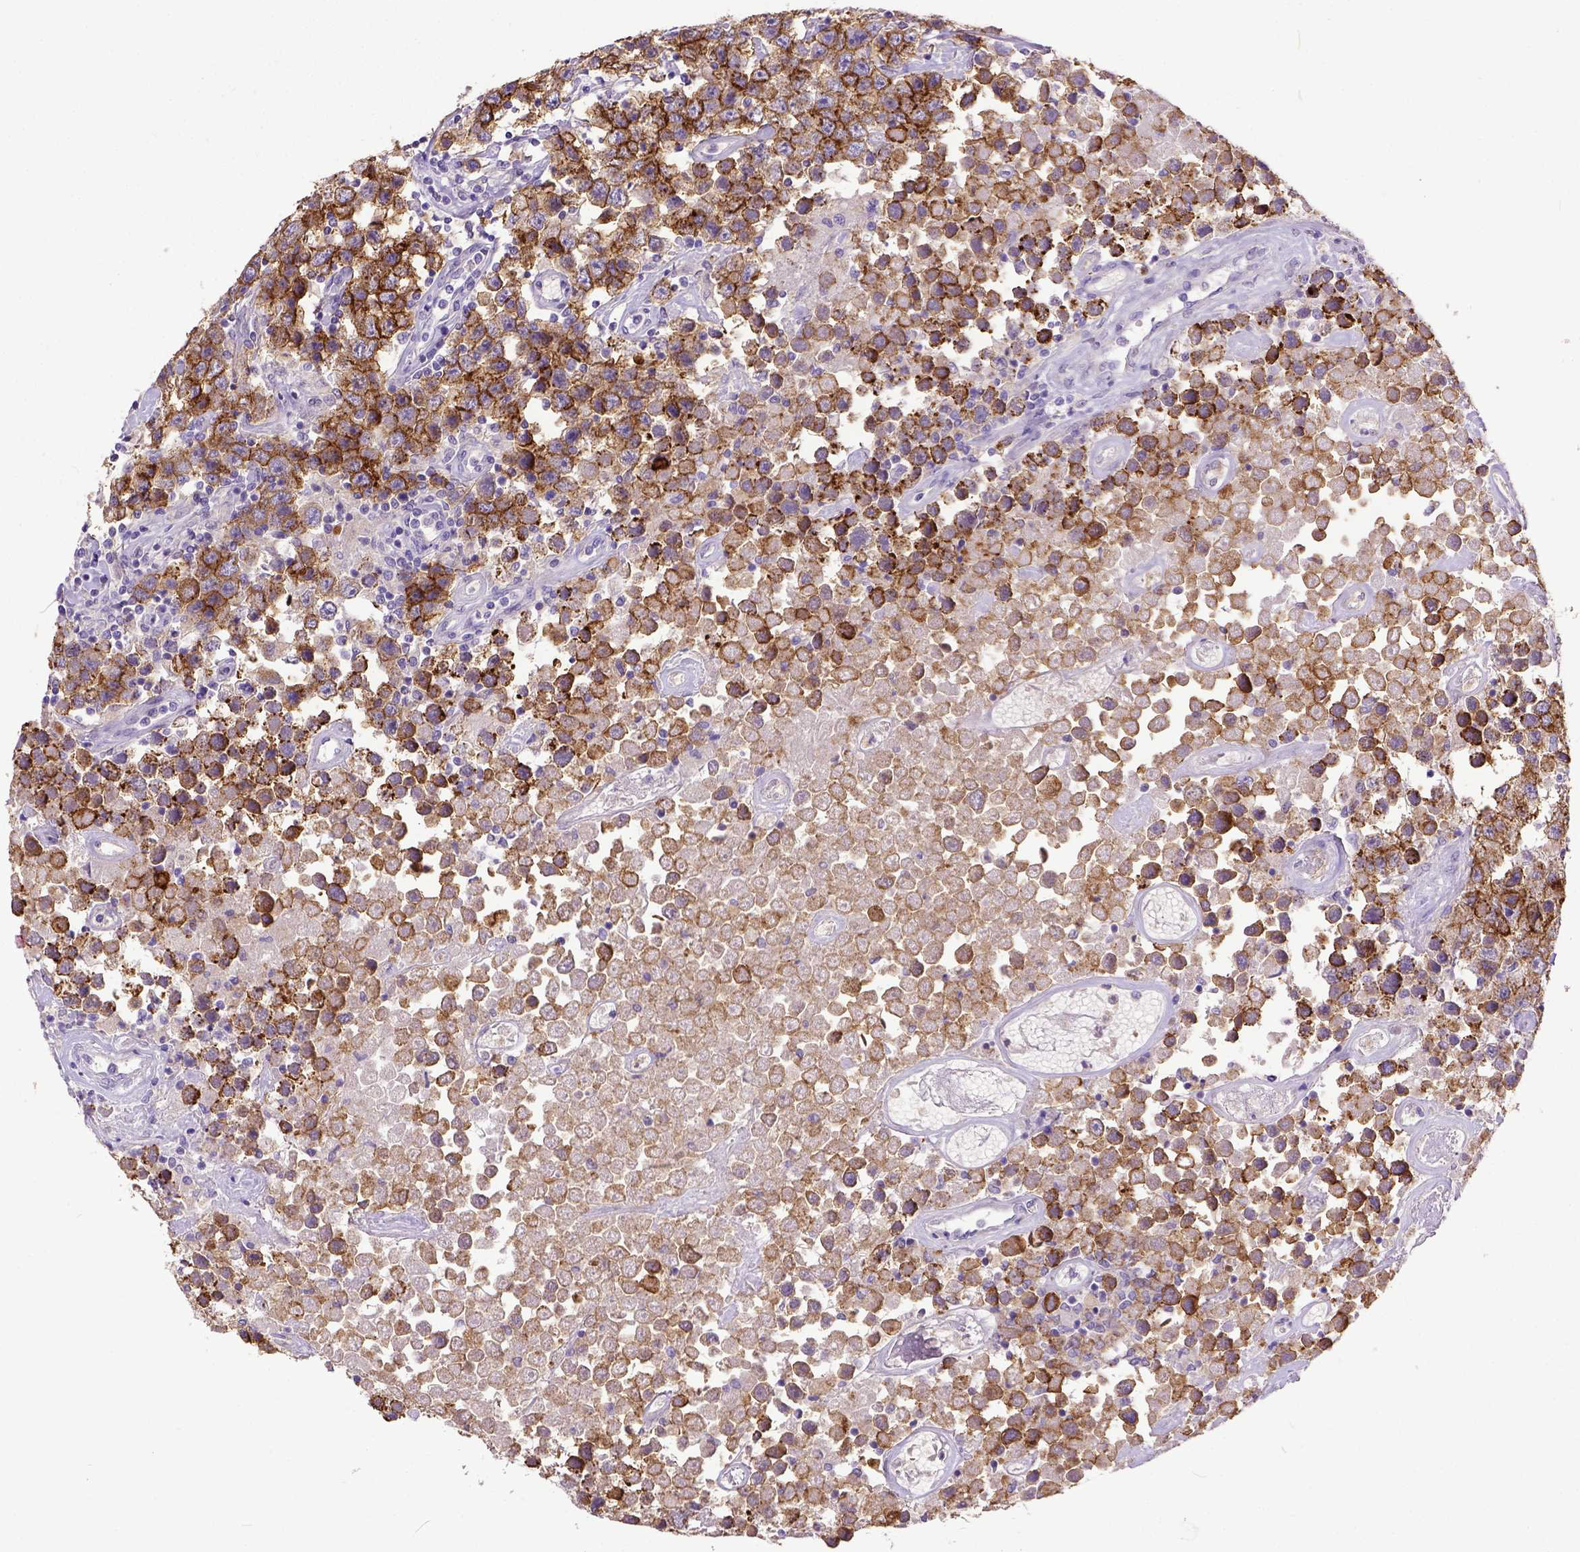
{"staining": {"intensity": "strong", "quantity": ">75%", "location": "cytoplasmic/membranous"}, "tissue": "testis cancer", "cell_type": "Tumor cells", "image_type": "cancer", "snomed": [{"axis": "morphology", "description": "Seminoma, NOS"}, {"axis": "topography", "description": "Testis"}], "caption": "The micrograph demonstrates a brown stain indicating the presence of a protein in the cytoplasmic/membranous of tumor cells in testis cancer.", "gene": "KIT", "patient": {"sex": "male", "age": 52}}